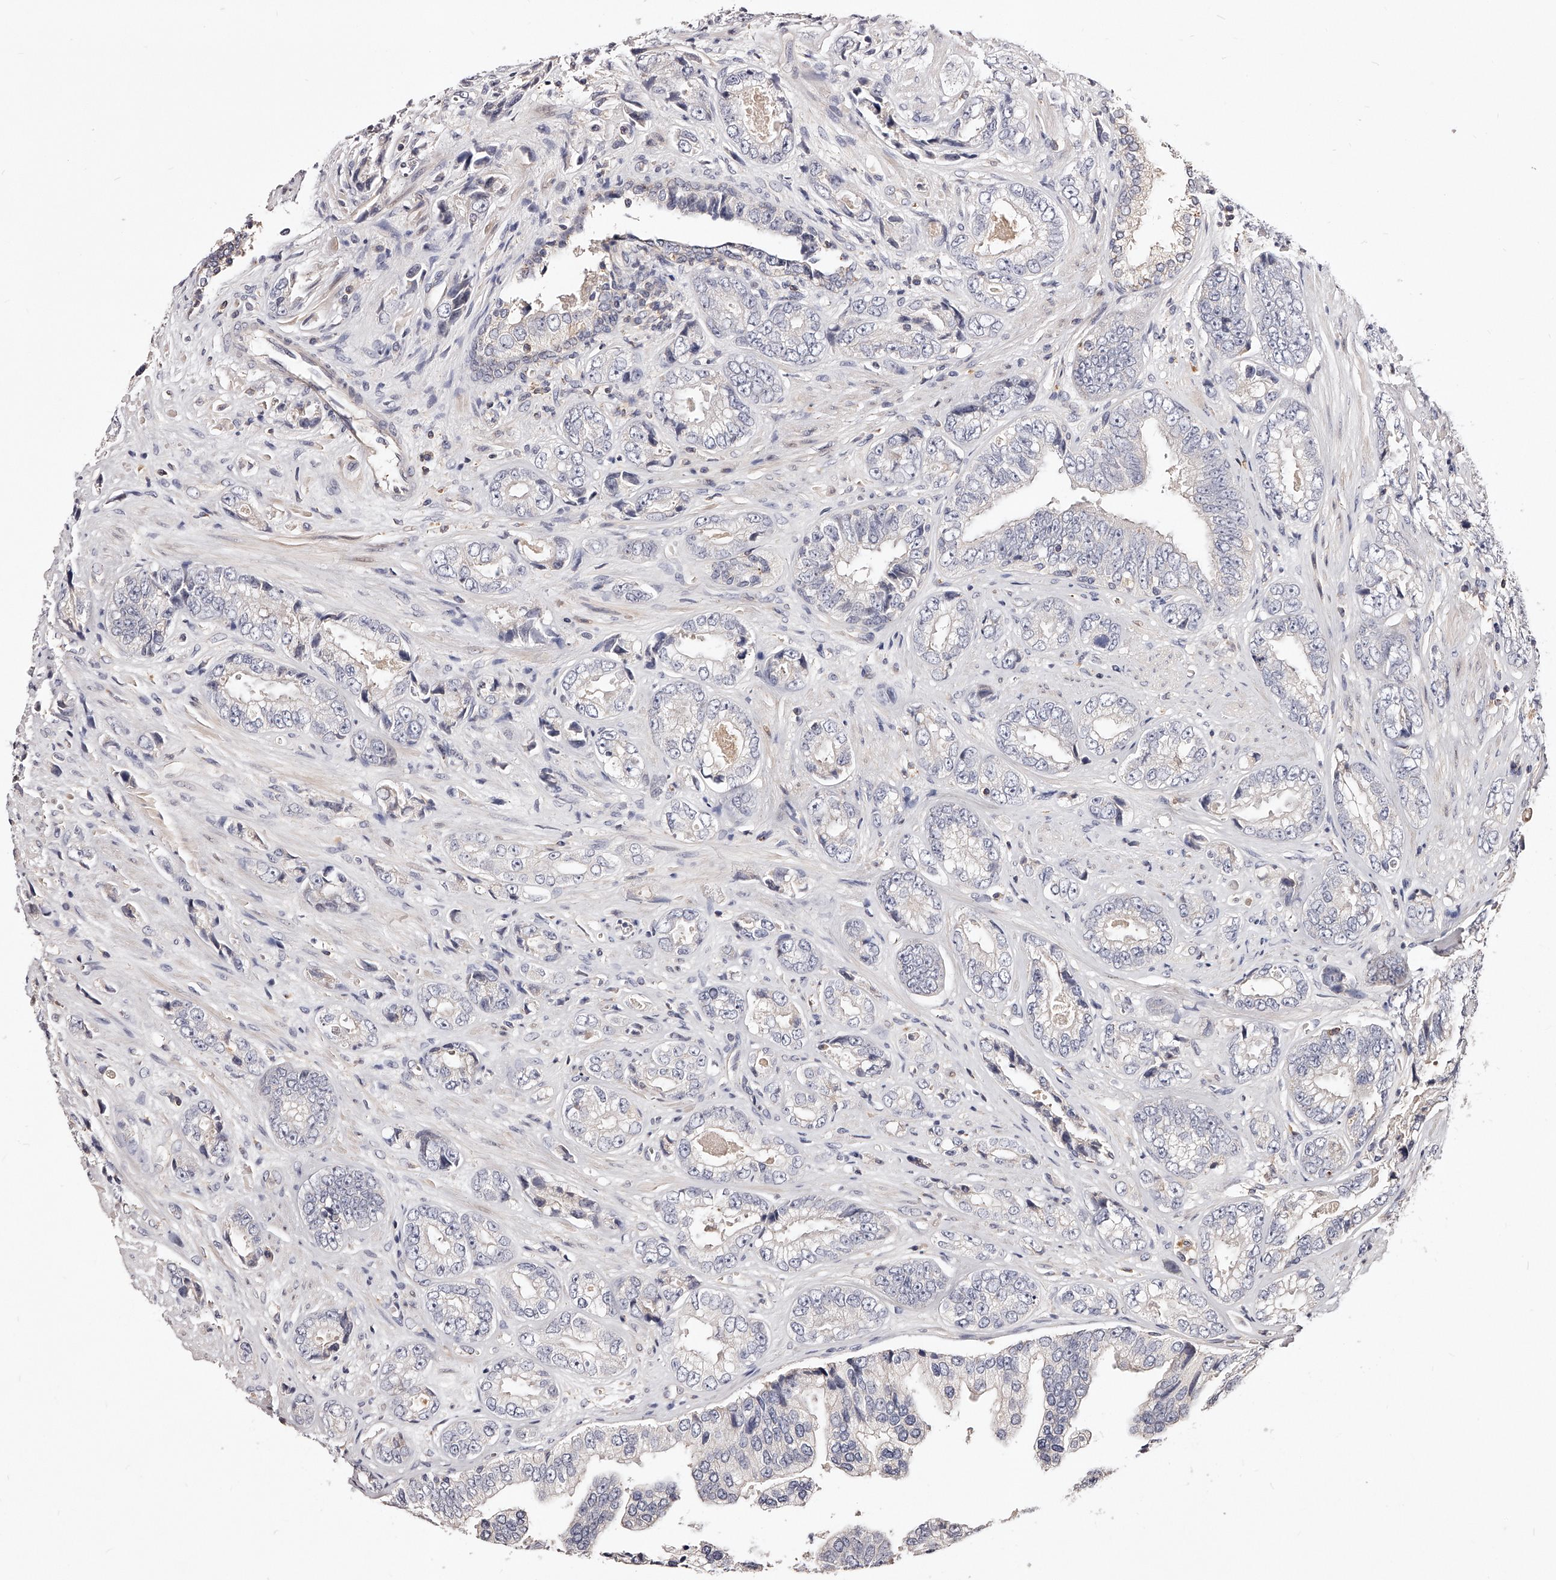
{"staining": {"intensity": "negative", "quantity": "none", "location": "none"}, "tissue": "prostate cancer", "cell_type": "Tumor cells", "image_type": "cancer", "snomed": [{"axis": "morphology", "description": "Adenocarcinoma, High grade"}, {"axis": "topography", "description": "Prostate"}], "caption": "Immunohistochemical staining of human prostate cancer displays no significant staining in tumor cells.", "gene": "PHACTR1", "patient": {"sex": "male", "age": 61}}